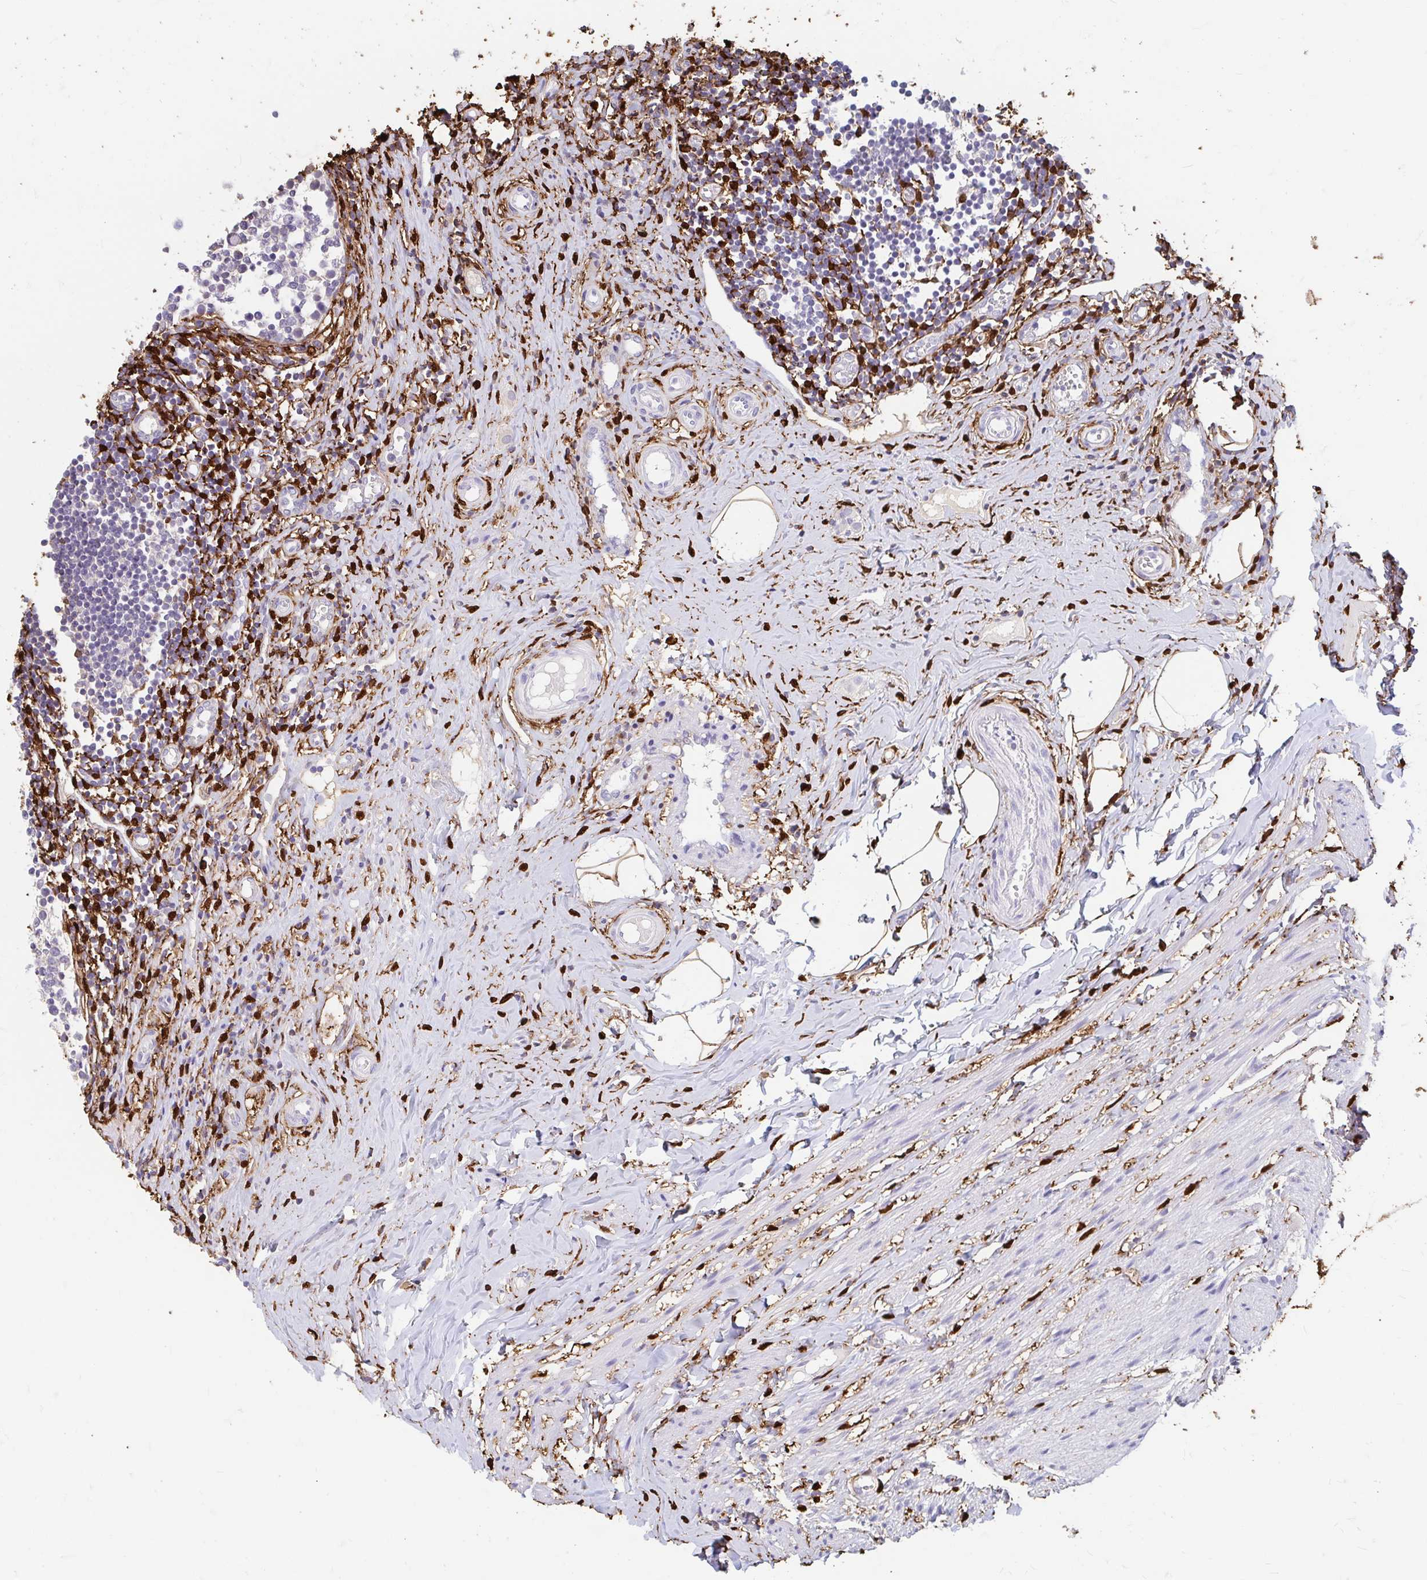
{"staining": {"intensity": "moderate", "quantity": ">75%", "location": "cytoplasmic/membranous"}, "tissue": "appendix", "cell_type": "Glandular cells", "image_type": "normal", "snomed": [{"axis": "morphology", "description": "Normal tissue, NOS"}, {"axis": "topography", "description": "Appendix"}], "caption": "Brown immunohistochemical staining in normal appendix demonstrates moderate cytoplasmic/membranous expression in about >75% of glandular cells. The protein is shown in brown color, while the nuclei are stained blue.", "gene": "ADH1A", "patient": {"sex": "female", "age": 17}}